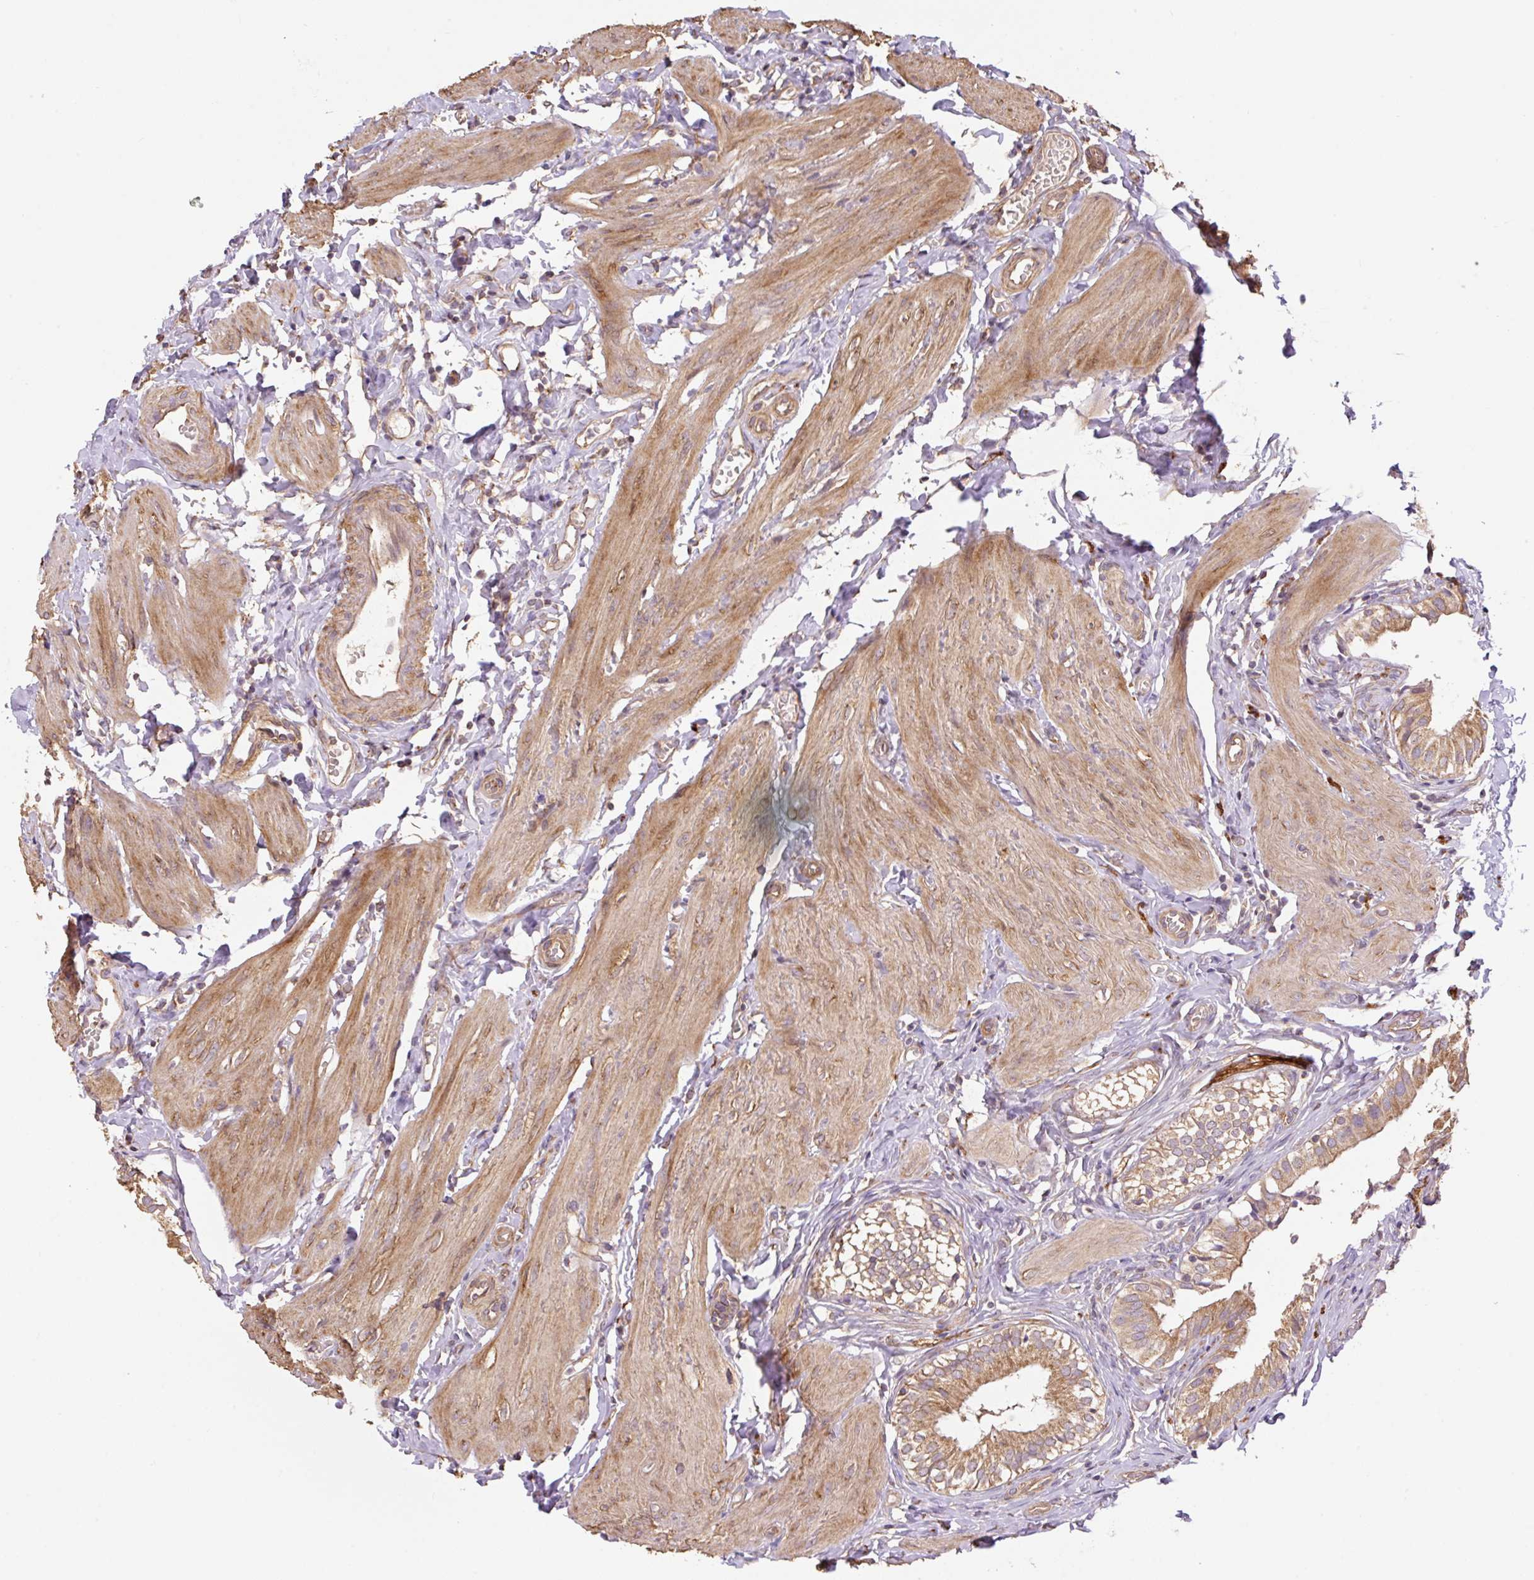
{"staining": {"intensity": "moderate", "quantity": ">75%", "location": "cytoplasmic/membranous"}, "tissue": "gallbladder", "cell_type": "Glandular cells", "image_type": "normal", "snomed": [{"axis": "morphology", "description": "Normal tissue, NOS"}, {"axis": "topography", "description": "Gallbladder"}], "caption": "Immunohistochemical staining of normal human gallbladder displays moderate cytoplasmic/membranous protein expression in about >75% of glandular cells.", "gene": "COX8A", "patient": {"sex": "female", "age": 47}}